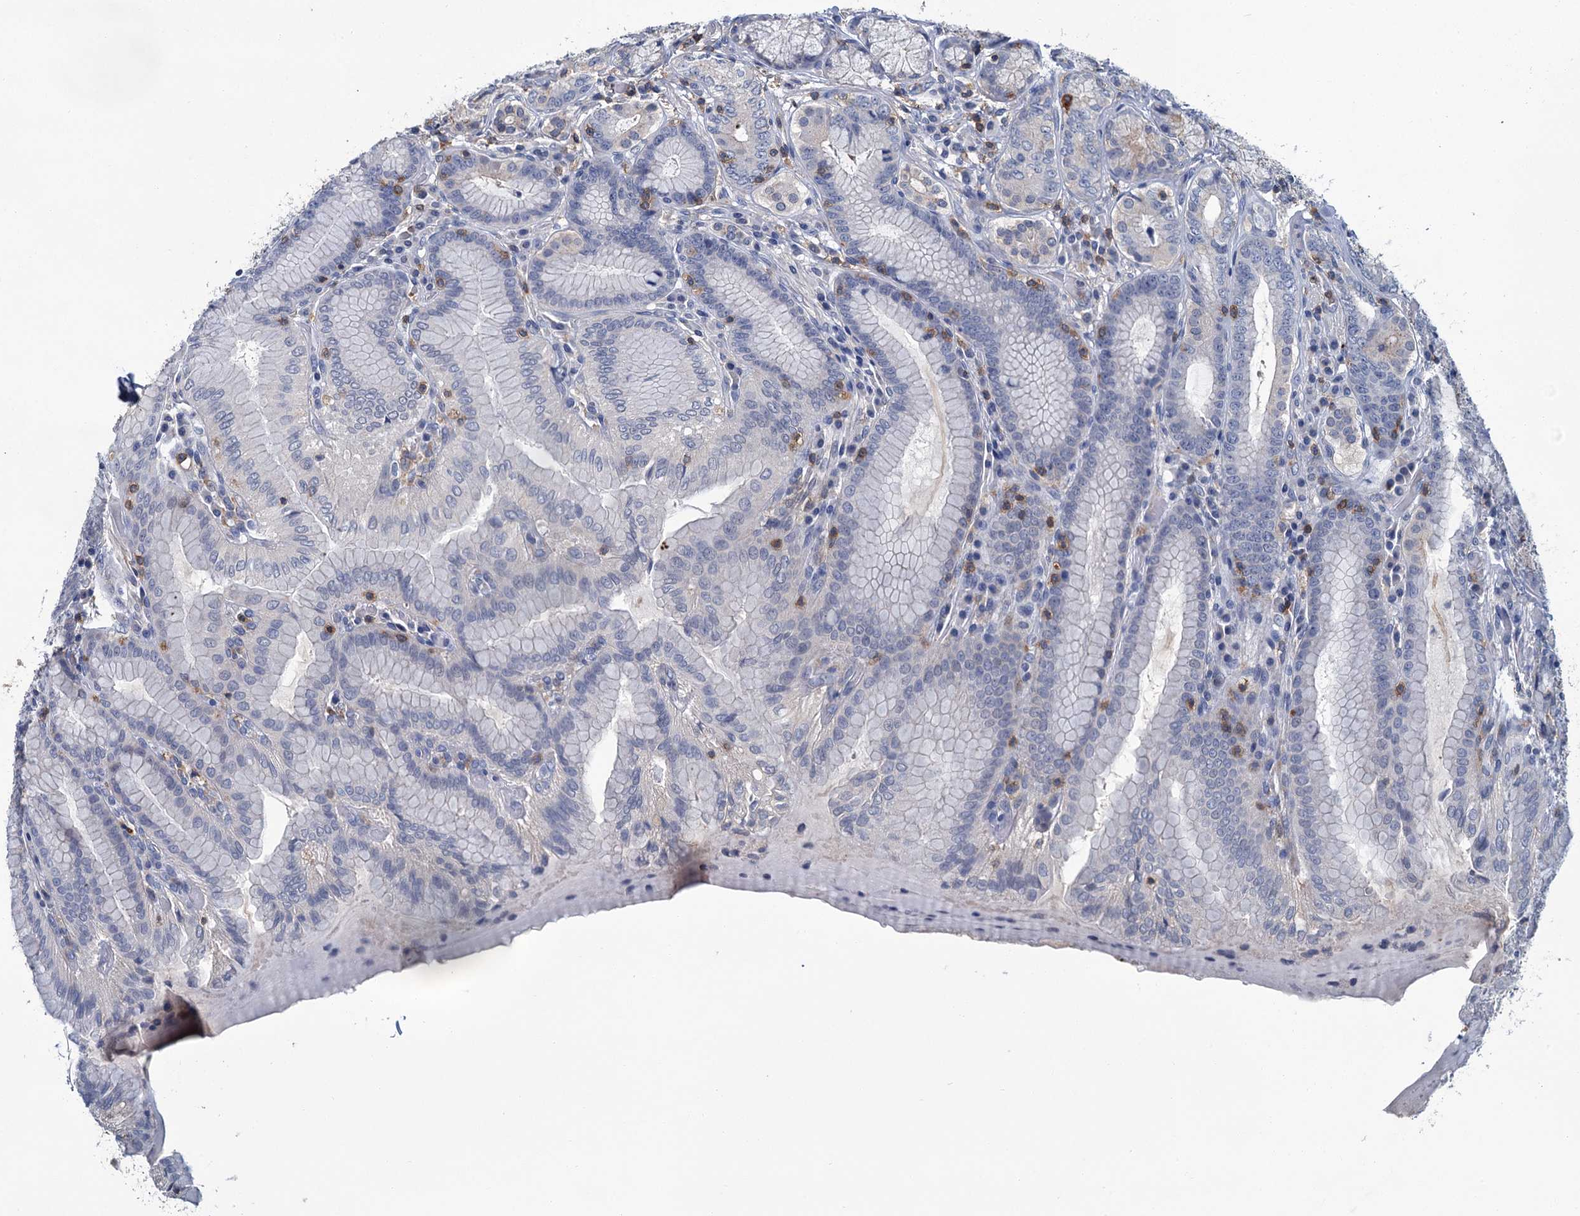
{"staining": {"intensity": "strong", "quantity": "<25%", "location": "cytoplasmic/membranous"}, "tissue": "stomach", "cell_type": "Glandular cells", "image_type": "normal", "snomed": [{"axis": "morphology", "description": "Normal tissue, NOS"}, {"axis": "topography", "description": "Stomach, upper"}, {"axis": "topography", "description": "Stomach, lower"}], "caption": "Immunohistochemical staining of benign stomach shows medium levels of strong cytoplasmic/membranous expression in about <25% of glandular cells. Ihc stains the protein in brown and the nuclei are stained blue.", "gene": "FGFR2", "patient": {"sex": "female", "age": 76}}